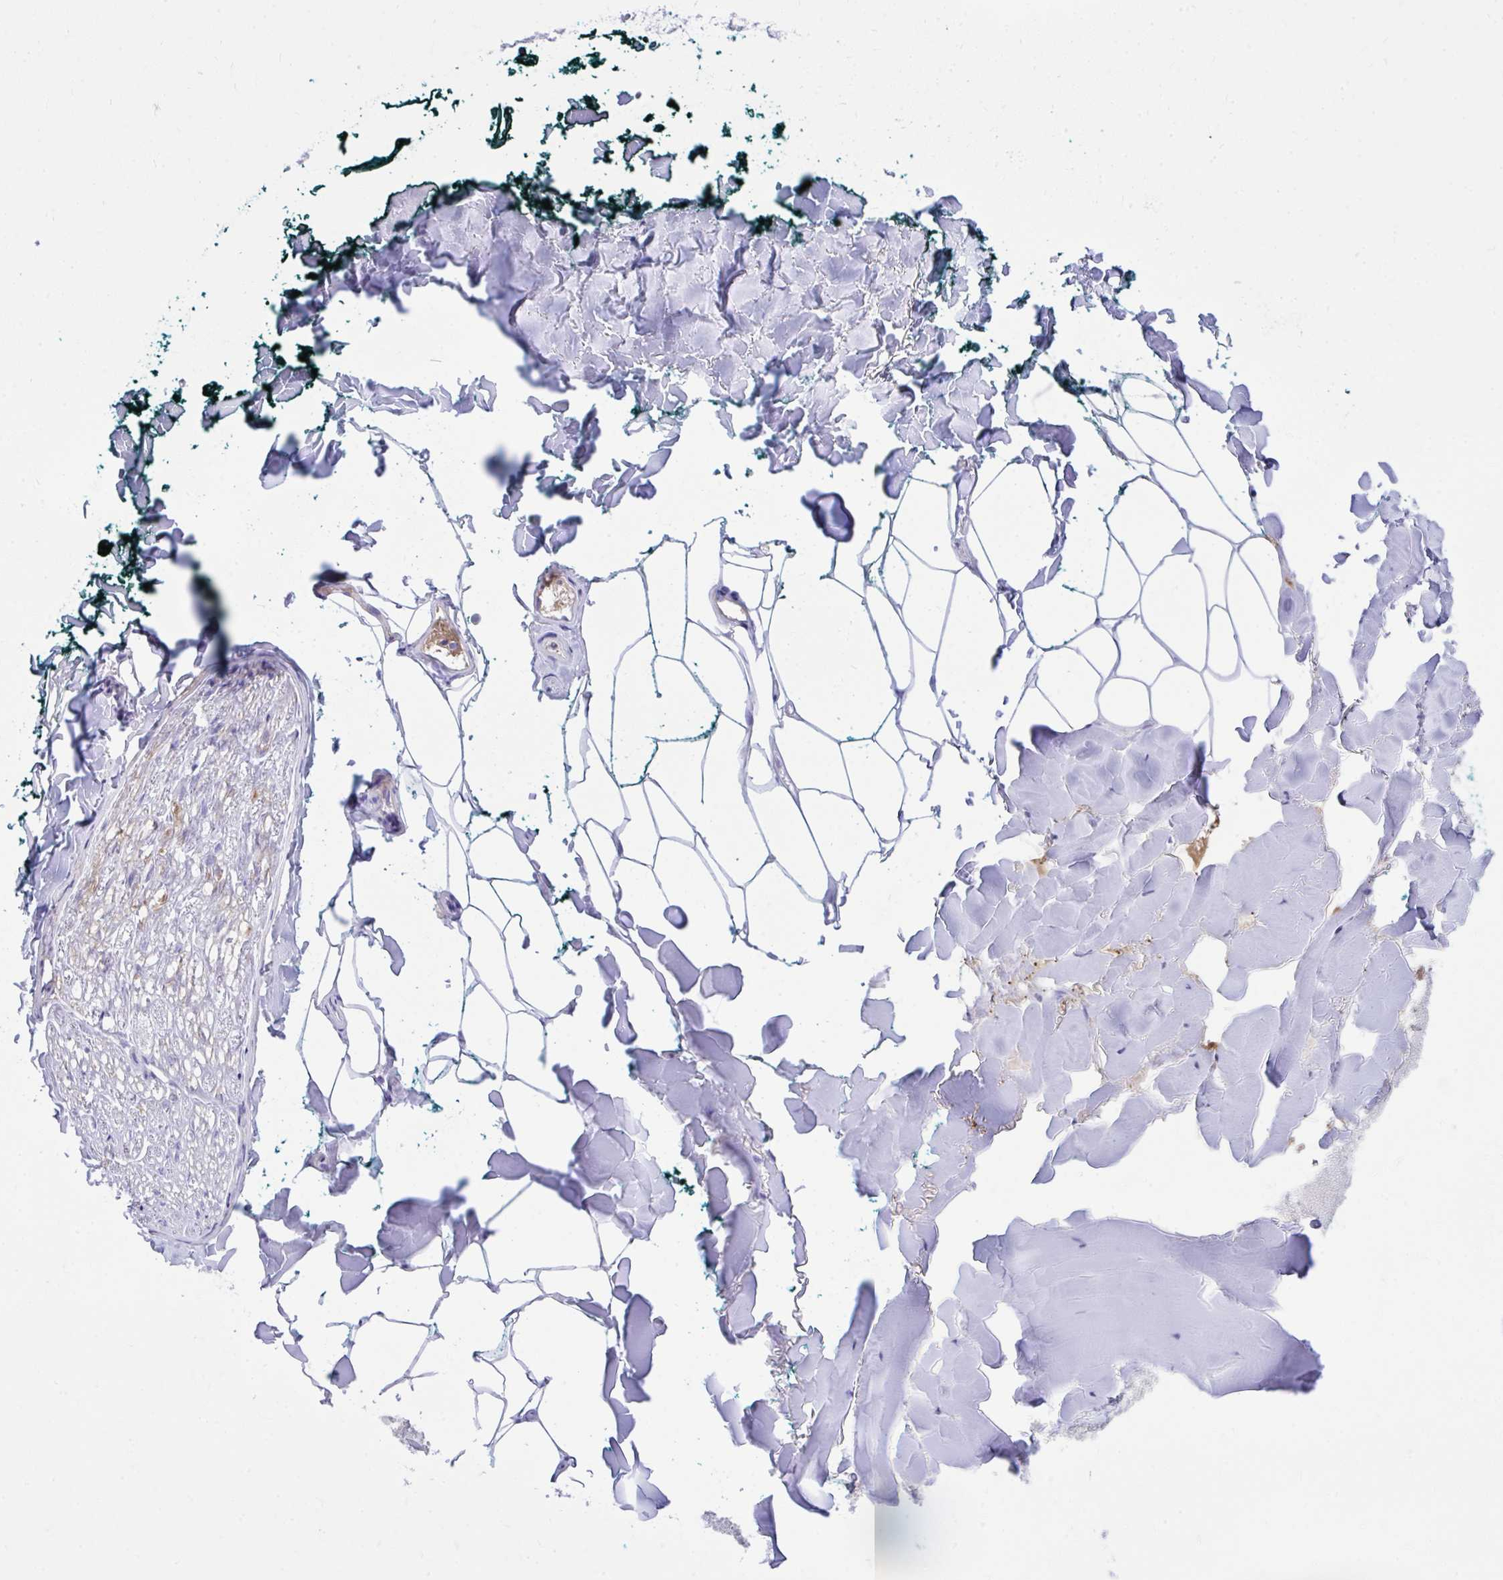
{"staining": {"intensity": "negative", "quantity": "none", "location": "none"}, "tissue": "adipose tissue", "cell_type": "Adipocytes", "image_type": "normal", "snomed": [{"axis": "morphology", "description": "Normal tissue, NOS"}, {"axis": "topography", "description": "Skin"}, {"axis": "topography", "description": "Peripheral nerve tissue"}], "caption": "IHC of unremarkable human adipose tissue shows no positivity in adipocytes. Nuclei are stained in blue.", "gene": "HRG", "patient": {"sex": "female", "age": 45}}